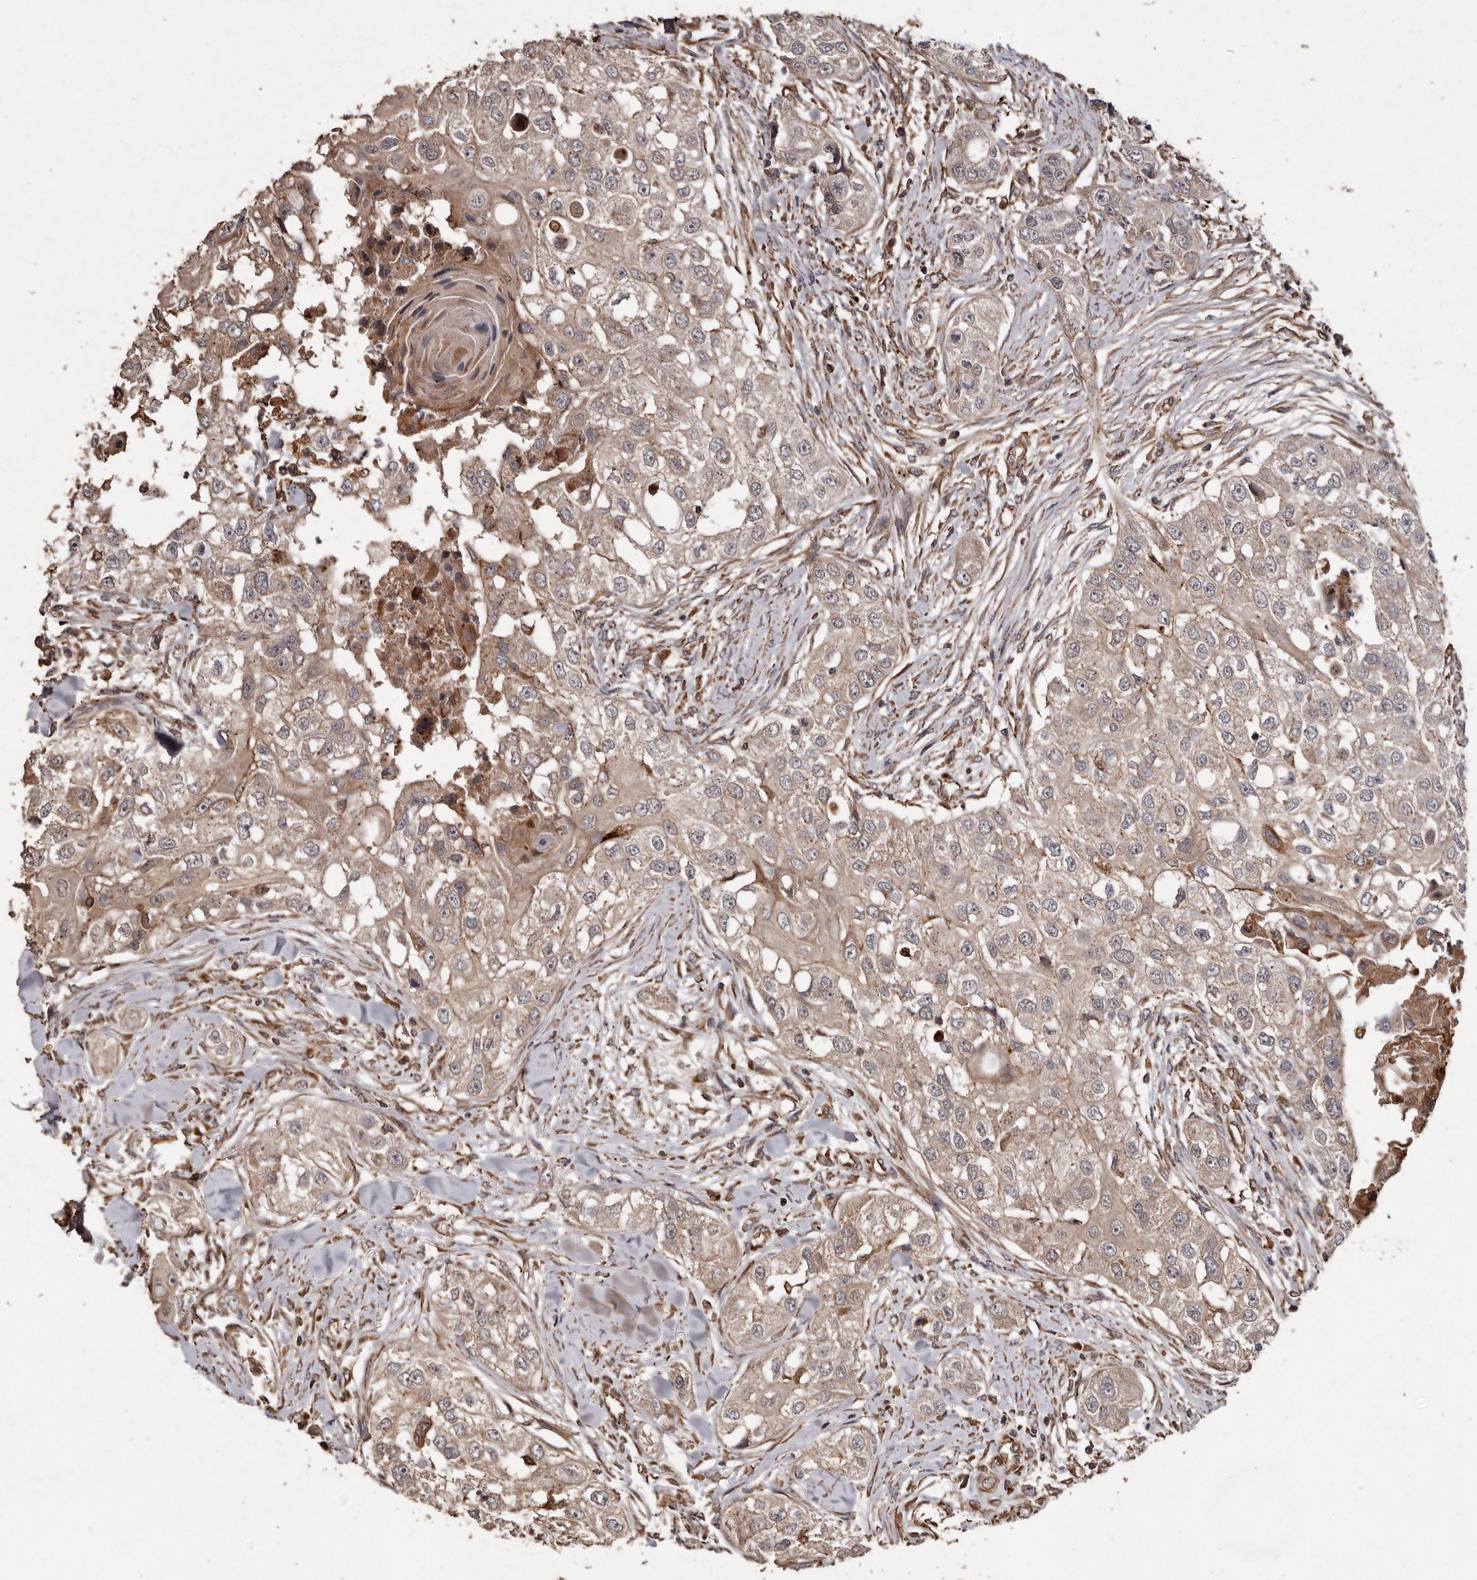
{"staining": {"intensity": "moderate", "quantity": ">75%", "location": "cytoplasmic/membranous,nuclear"}, "tissue": "head and neck cancer", "cell_type": "Tumor cells", "image_type": "cancer", "snomed": [{"axis": "morphology", "description": "Normal tissue, NOS"}, {"axis": "morphology", "description": "Squamous cell carcinoma, NOS"}, {"axis": "topography", "description": "Skeletal muscle"}, {"axis": "topography", "description": "Head-Neck"}], "caption": "Head and neck cancer (squamous cell carcinoma) was stained to show a protein in brown. There is medium levels of moderate cytoplasmic/membranous and nuclear positivity in approximately >75% of tumor cells. (Brightfield microscopy of DAB IHC at high magnification).", "gene": "BRAT1", "patient": {"sex": "male", "age": 51}}